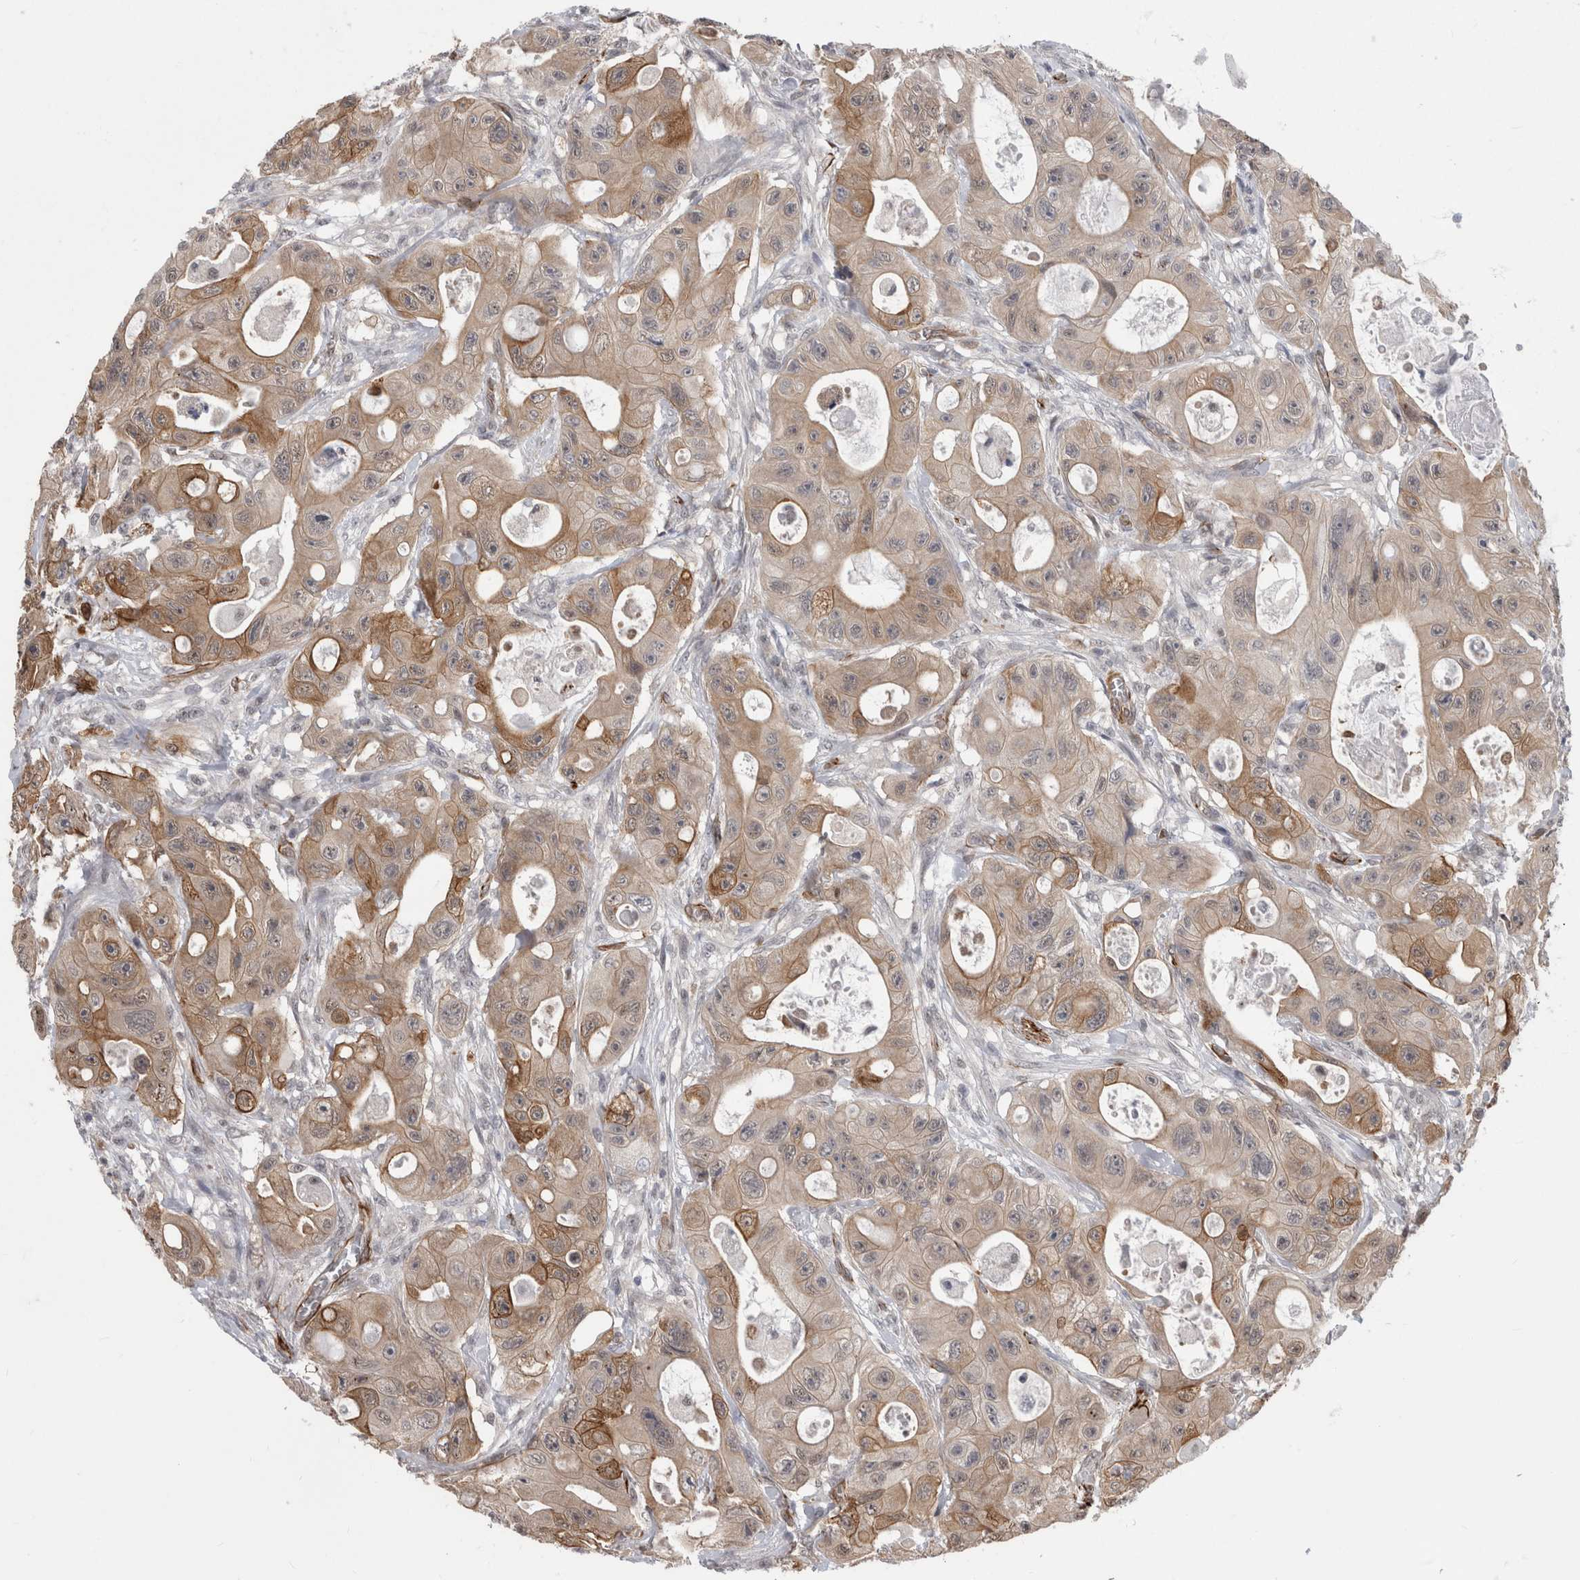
{"staining": {"intensity": "weak", "quantity": ">75%", "location": "cytoplasmic/membranous"}, "tissue": "colorectal cancer", "cell_type": "Tumor cells", "image_type": "cancer", "snomed": [{"axis": "morphology", "description": "Adenocarcinoma, NOS"}, {"axis": "topography", "description": "Colon"}], "caption": "Immunohistochemistry photomicrograph of neoplastic tissue: human colorectal adenocarcinoma stained using IHC displays low levels of weak protein expression localized specifically in the cytoplasmic/membranous of tumor cells, appearing as a cytoplasmic/membranous brown color.", "gene": "FAM83H", "patient": {"sex": "female", "age": 46}}